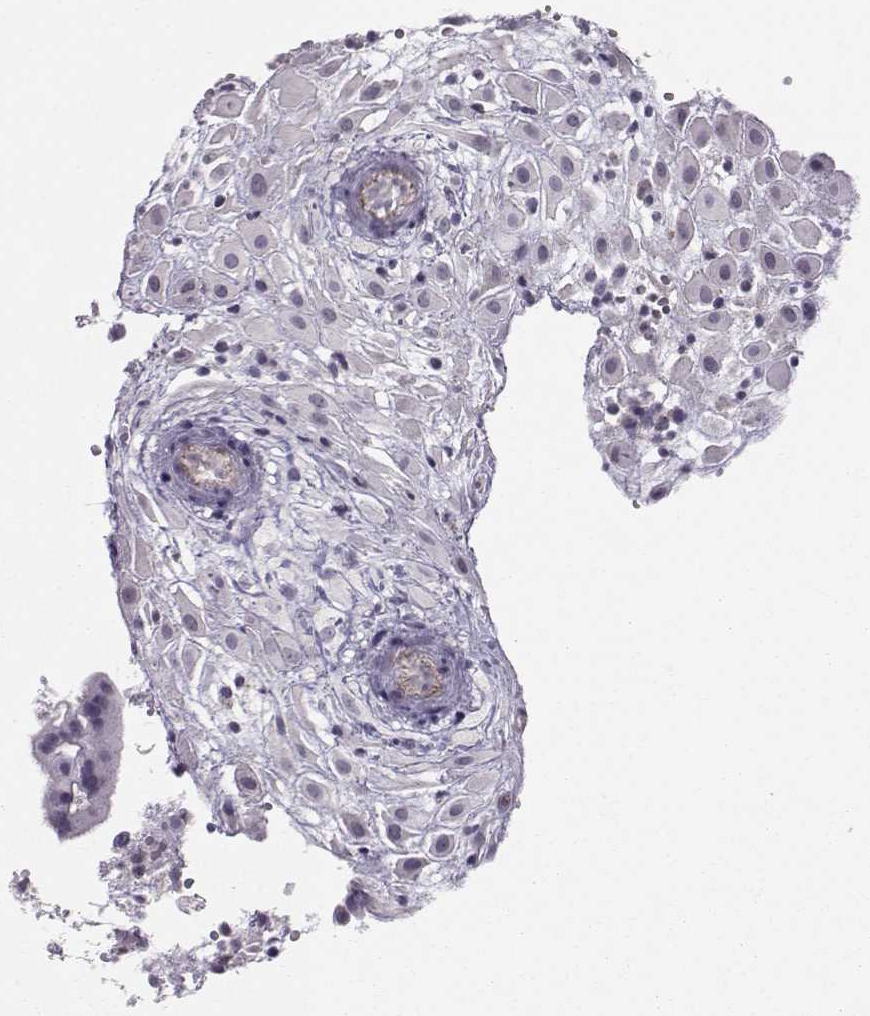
{"staining": {"intensity": "negative", "quantity": "none", "location": "none"}, "tissue": "placenta", "cell_type": "Decidual cells", "image_type": "normal", "snomed": [{"axis": "morphology", "description": "Normal tissue, NOS"}, {"axis": "topography", "description": "Placenta"}], "caption": "Protein analysis of unremarkable placenta demonstrates no significant expression in decidual cells.", "gene": "MAST1", "patient": {"sex": "female", "age": 24}}